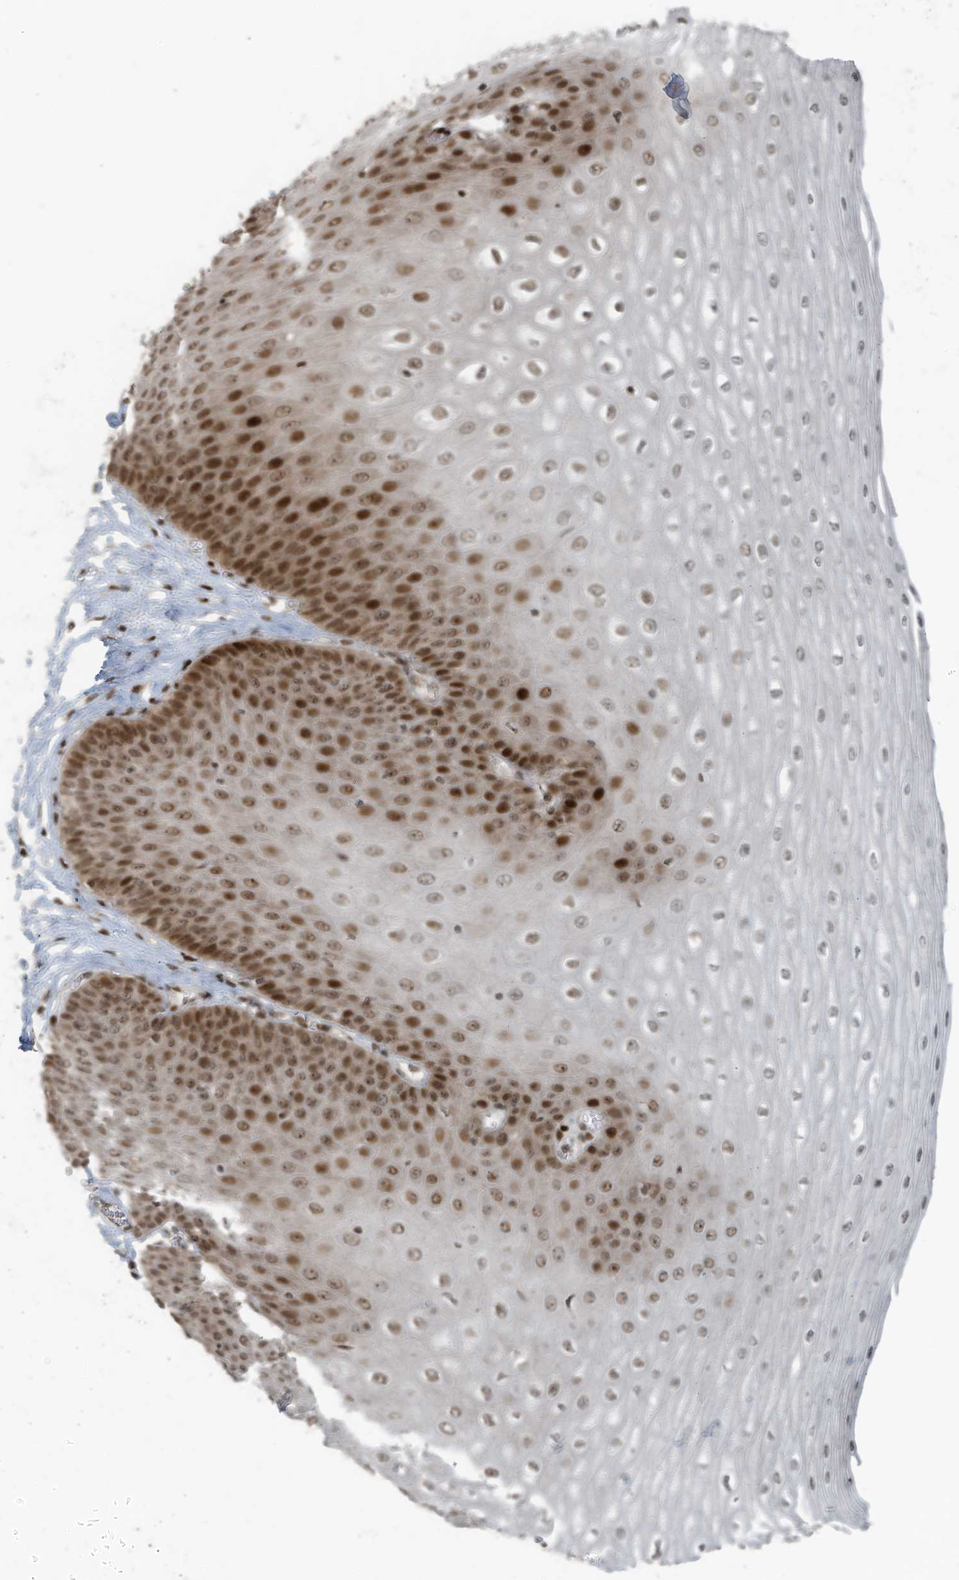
{"staining": {"intensity": "strong", "quantity": ">75%", "location": "nuclear"}, "tissue": "esophagus", "cell_type": "Squamous epithelial cells", "image_type": "normal", "snomed": [{"axis": "morphology", "description": "Normal tissue, NOS"}, {"axis": "topography", "description": "Esophagus"}], "caption": "This photomicrograph reveals immunohistochemistry staining of unremarkable human esophagus, with high strong nuclear expression in approximately >75% of squamous epithelial cells.", "gene": "PCNP", "patient": {"sex": "male", "age": 60}}